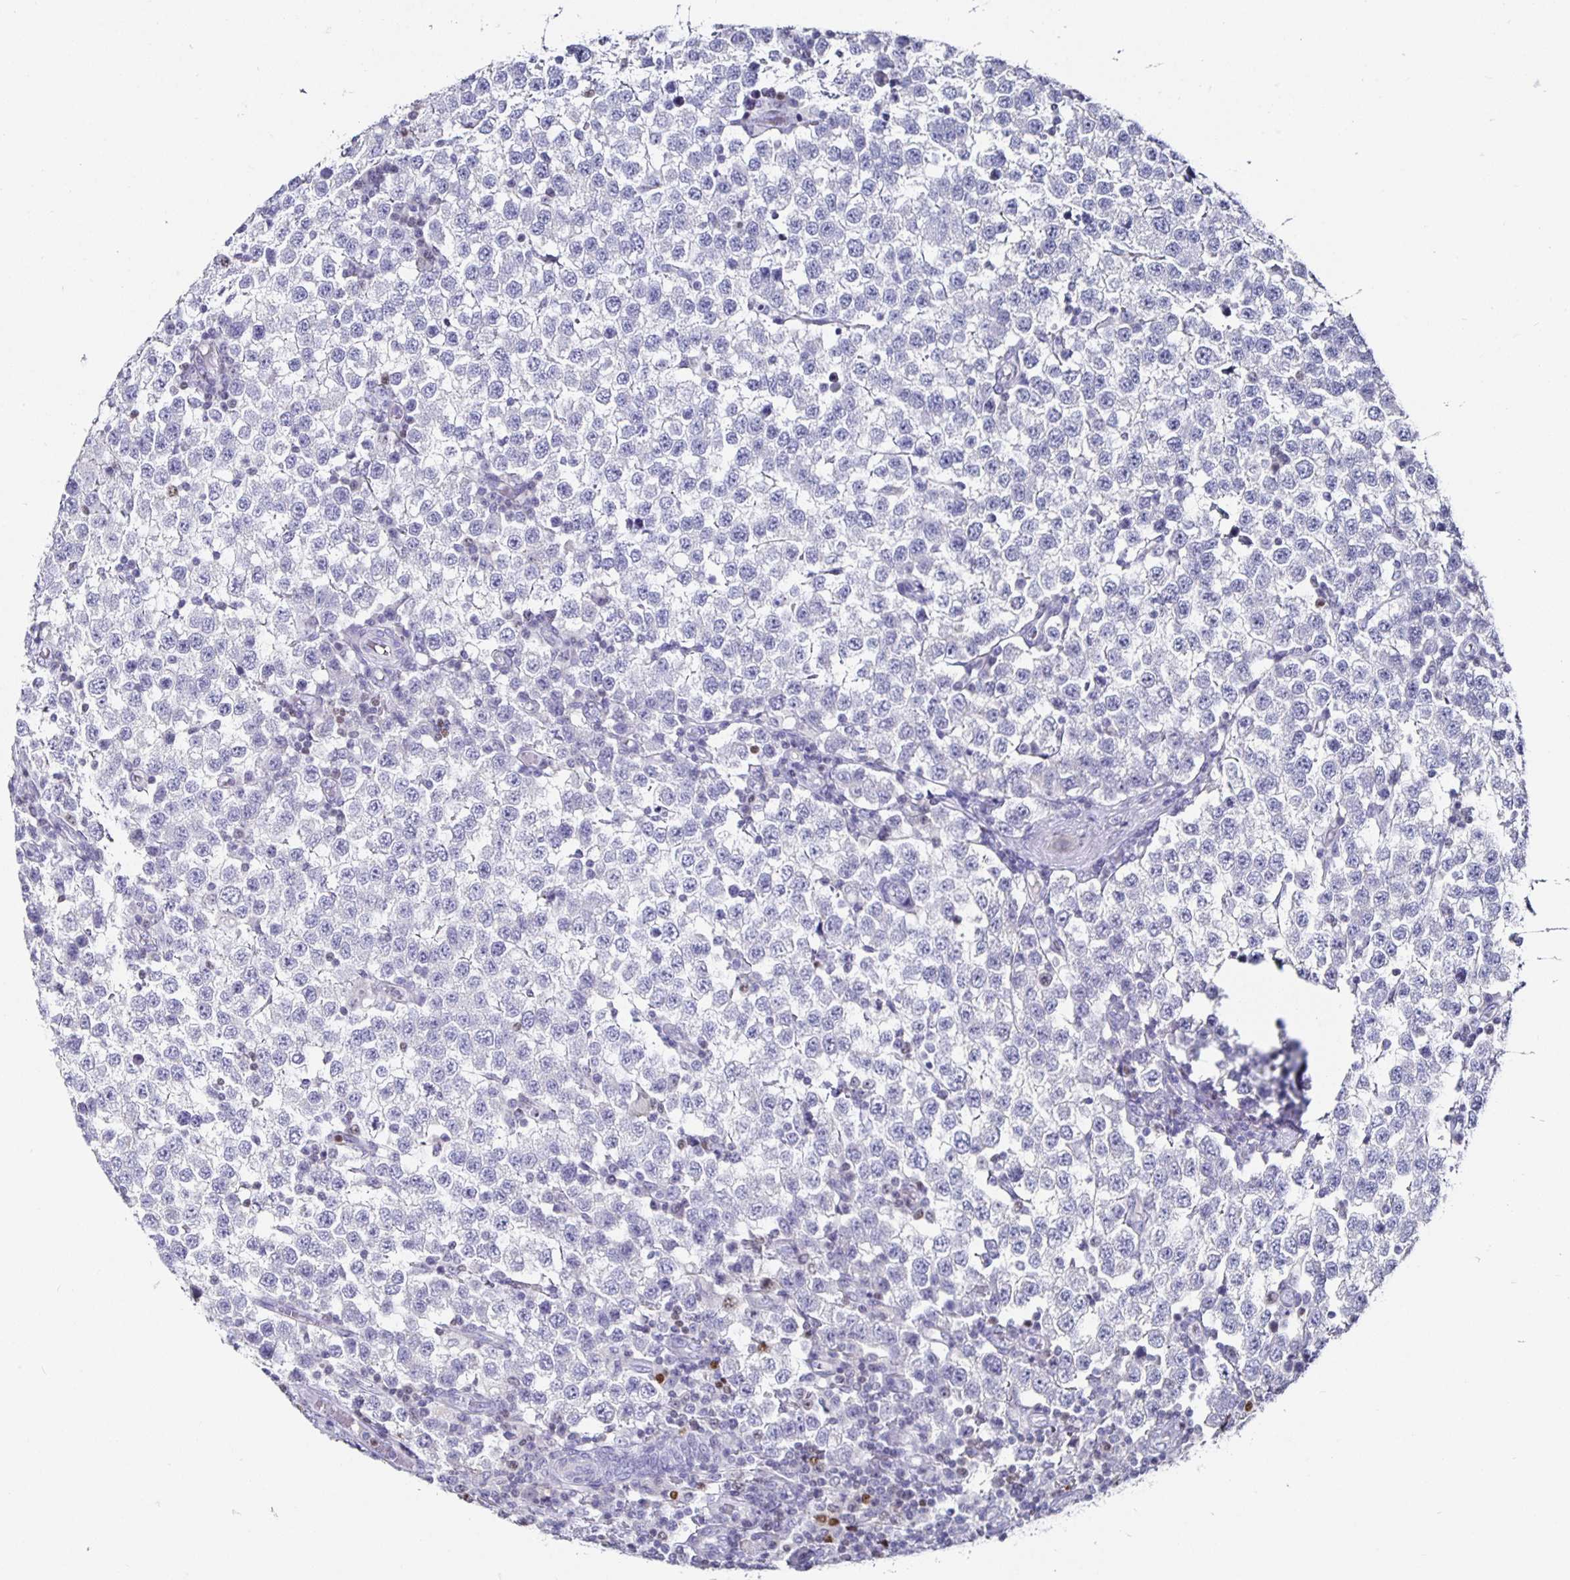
{"staining": {"intensity": "negative", "quantity": "none", "location": "none"}, "tissue": "testis cancer", "cell_type": "Tumor cells", "image_type": "cancer", "snomed": [{"axis": "morphology", "description": "Seminoma, NOS"}, {"axis": "topography", "description": "Testis"}], "caption": "An immunohistochemistry image of testis cancer (seminoma) is shown. There is no staining in tumor cells of testis cancer (seminoma).", "gene": "RUNX2", "patient": {"sex": "male", "age": 34}}